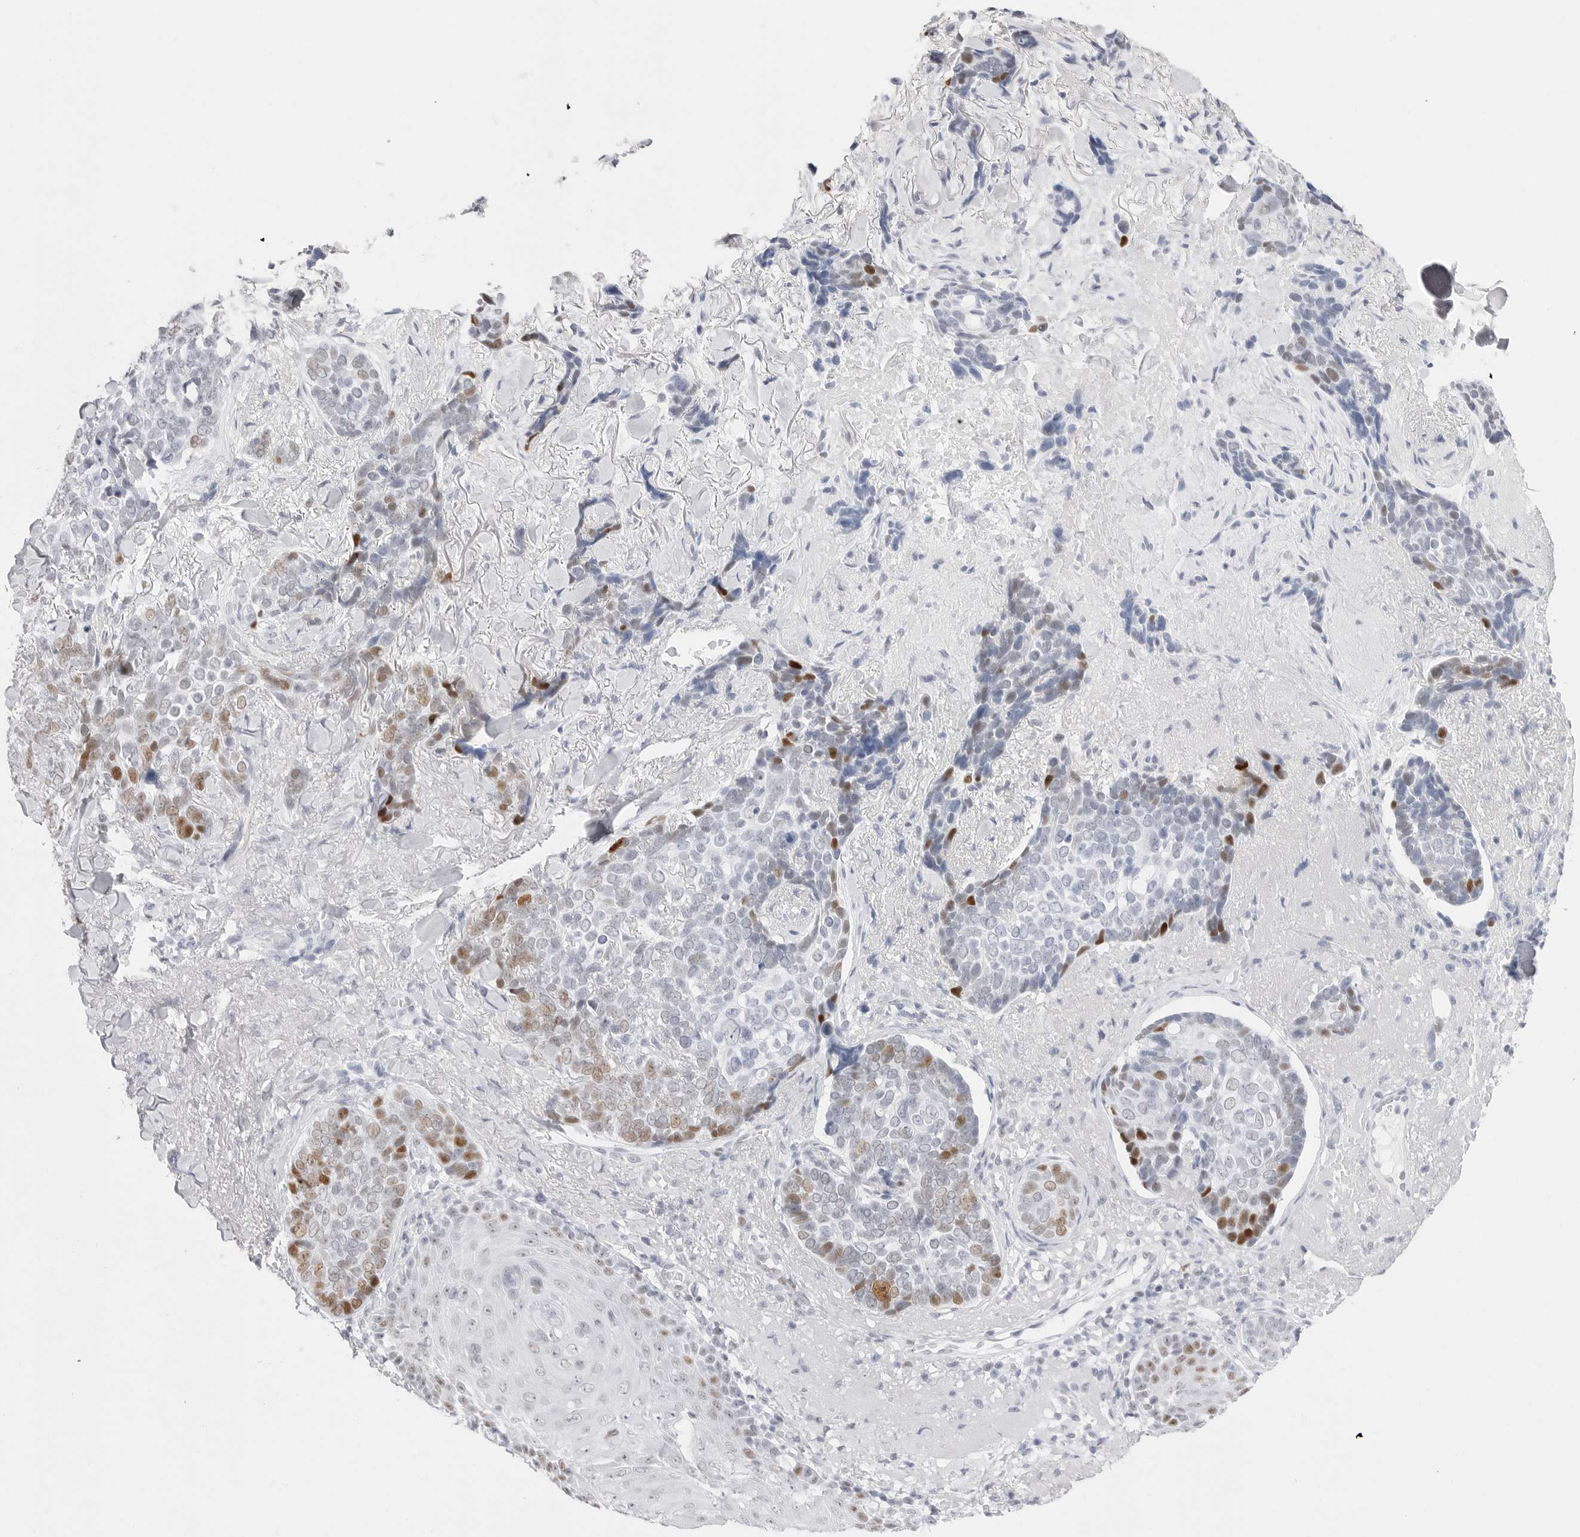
{"staining": {"intensity": "moderate", "quantity": "<25%", "location": "nuclear"}, "tissue": "skin cancer", "cell_type": "Tumor cells", "image_type": "cancer", "snomed": [{"axis": "morphology", "description": "Basal cell carcinoma"}, {"axis": "topography", "description": "Skin"}], "caption": "Skin cancer (basal cell carcinoma) stained for a protein (brown) demonstrates moderate nuclear positive expression in approximately <25% of tumor cells.", "gene": "NASP", "patient": {"sex": "female", "age": 82}}